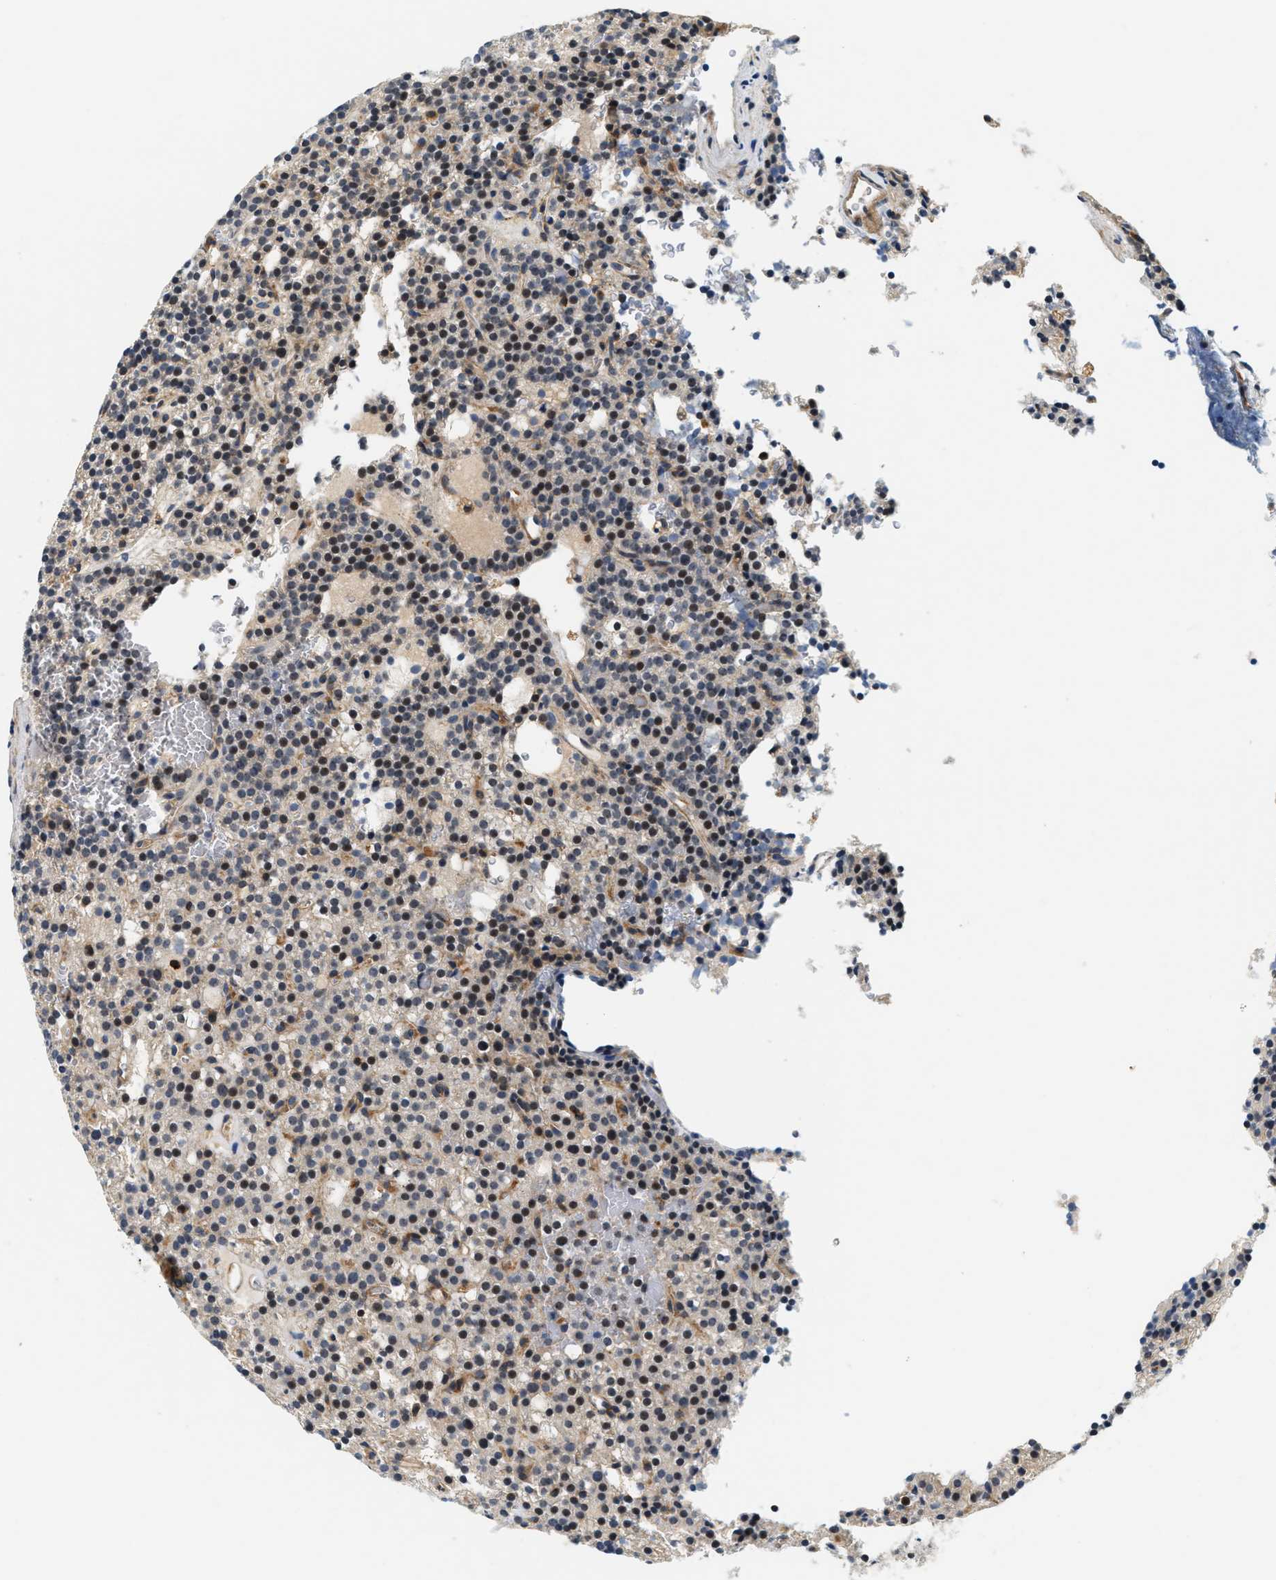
{"staining": {"intensity": "weak", "quantity": "25%-75%", "location": "cytoplasmic/membranous,nuclear"}, "tissue": "parathyroid gland", "cell_type": "Glandular cells", "image_type": "normal", "snomed": [{"axis": "morphology", "description": "Normal tissue, NOS"}, {"axis": "morphology", "description": "Adenoma, NOS"}, {"axis": "topography", "description": "Parathyroid gland"}], "caption": "Weak cytoplasmic/membranous,nuclear positivity is appreciated in approximately 25%-75% of glandular cells in normal parathyroid gland. (DAB IHC, brown staining for protein, blue staining for nuclei).", "gene": "SAMD9", "patient": {"sex": "female", "age": 74}}